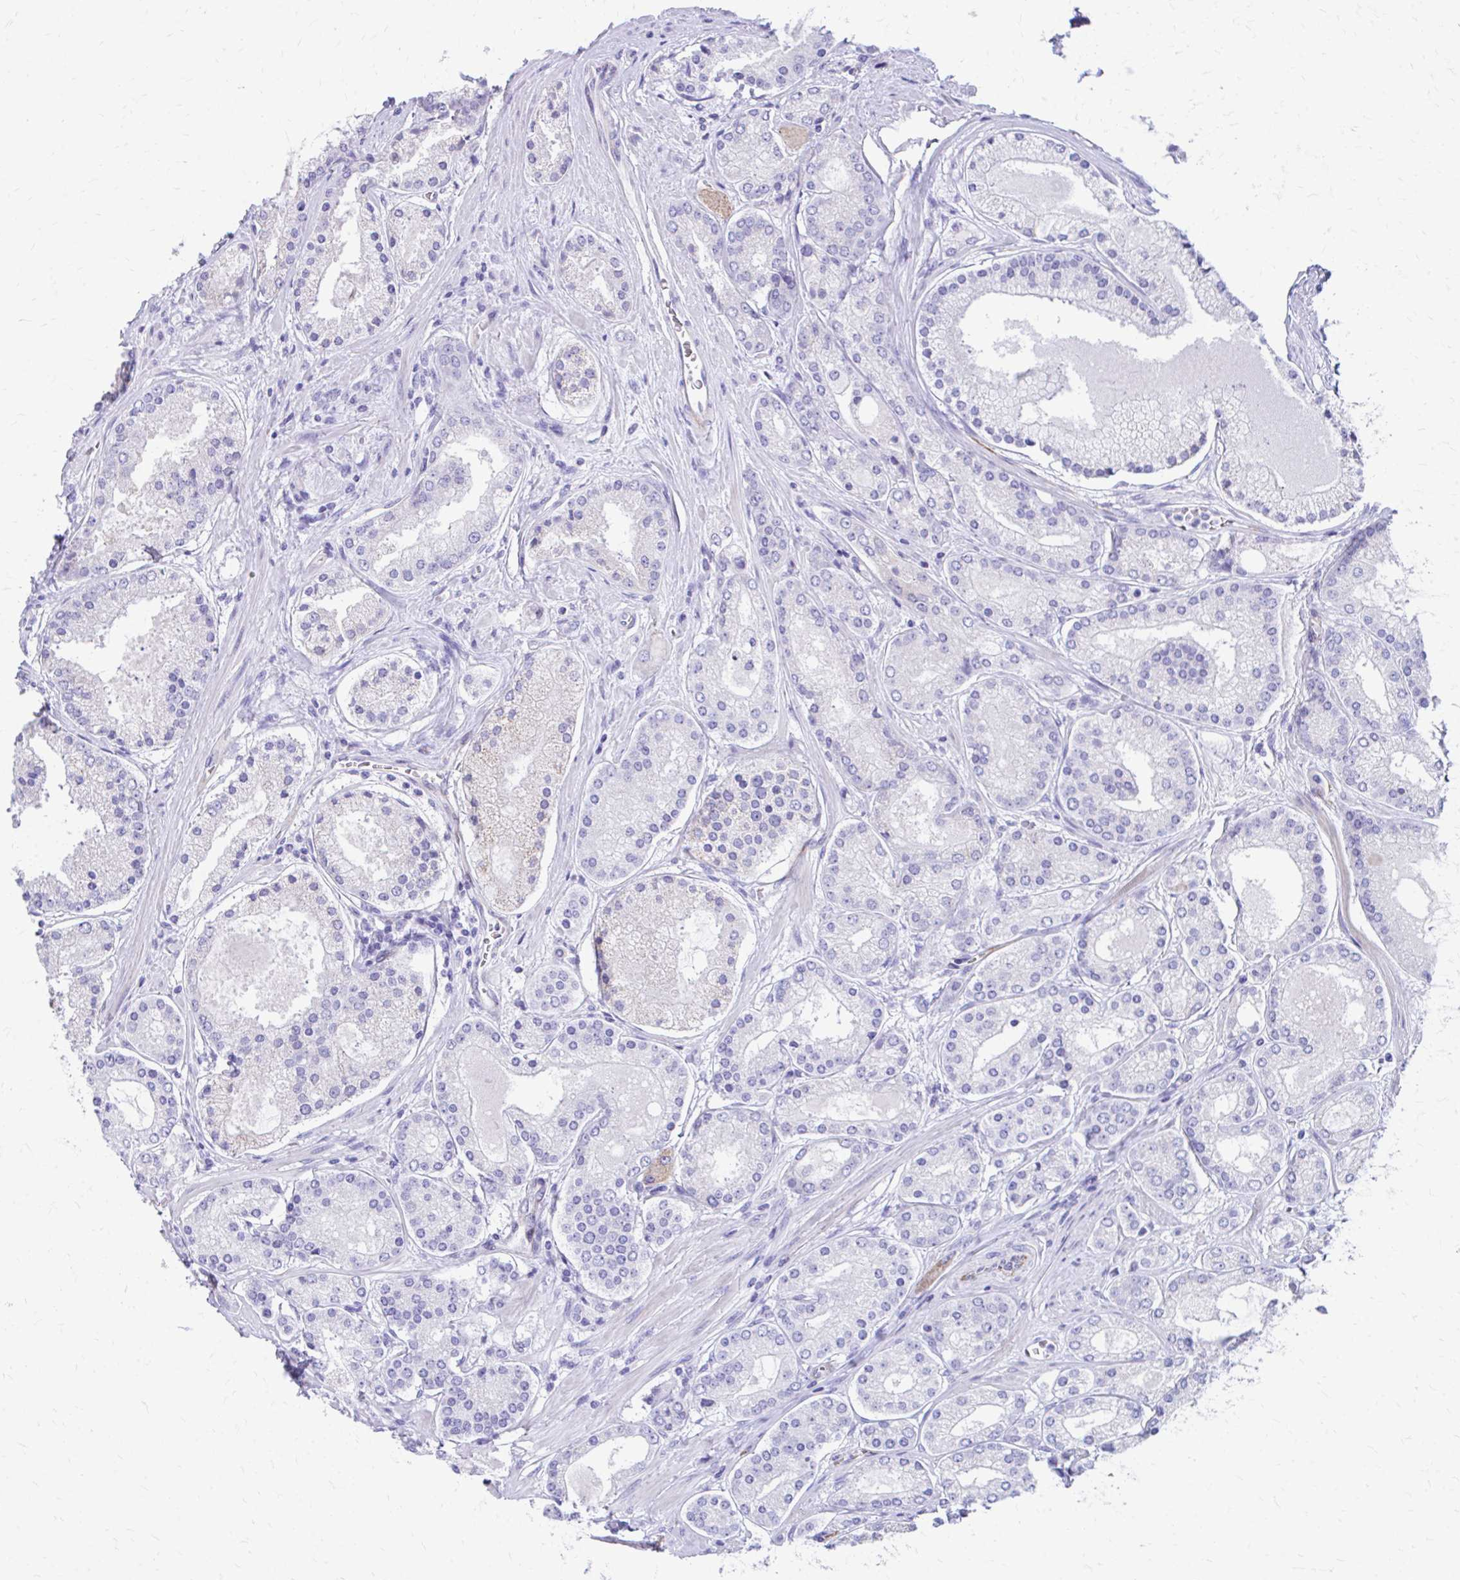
{"staining": {"intensity": "moderate", "quantity": "<25%", "location": "cytoplasmic/membranous"}, "tissue": "prostate cancer", "cell_type": "Tumor cells", "image_type": "cancer", "snomed": [{"axis": "morphology", "description": "Adenocarcinoma, High grade"}, {"axis": "topography", "description": "Prostate"}], "caption": "Prostate adenocarcinoma (high-grade) was stained to show a protein in brown. There is low levels of moderate cytoplasmic/membranous positivity in approximately <25% of tumor cells.", "gene": "KRIT1", "patient": {"sex": "male", "age": 67}}